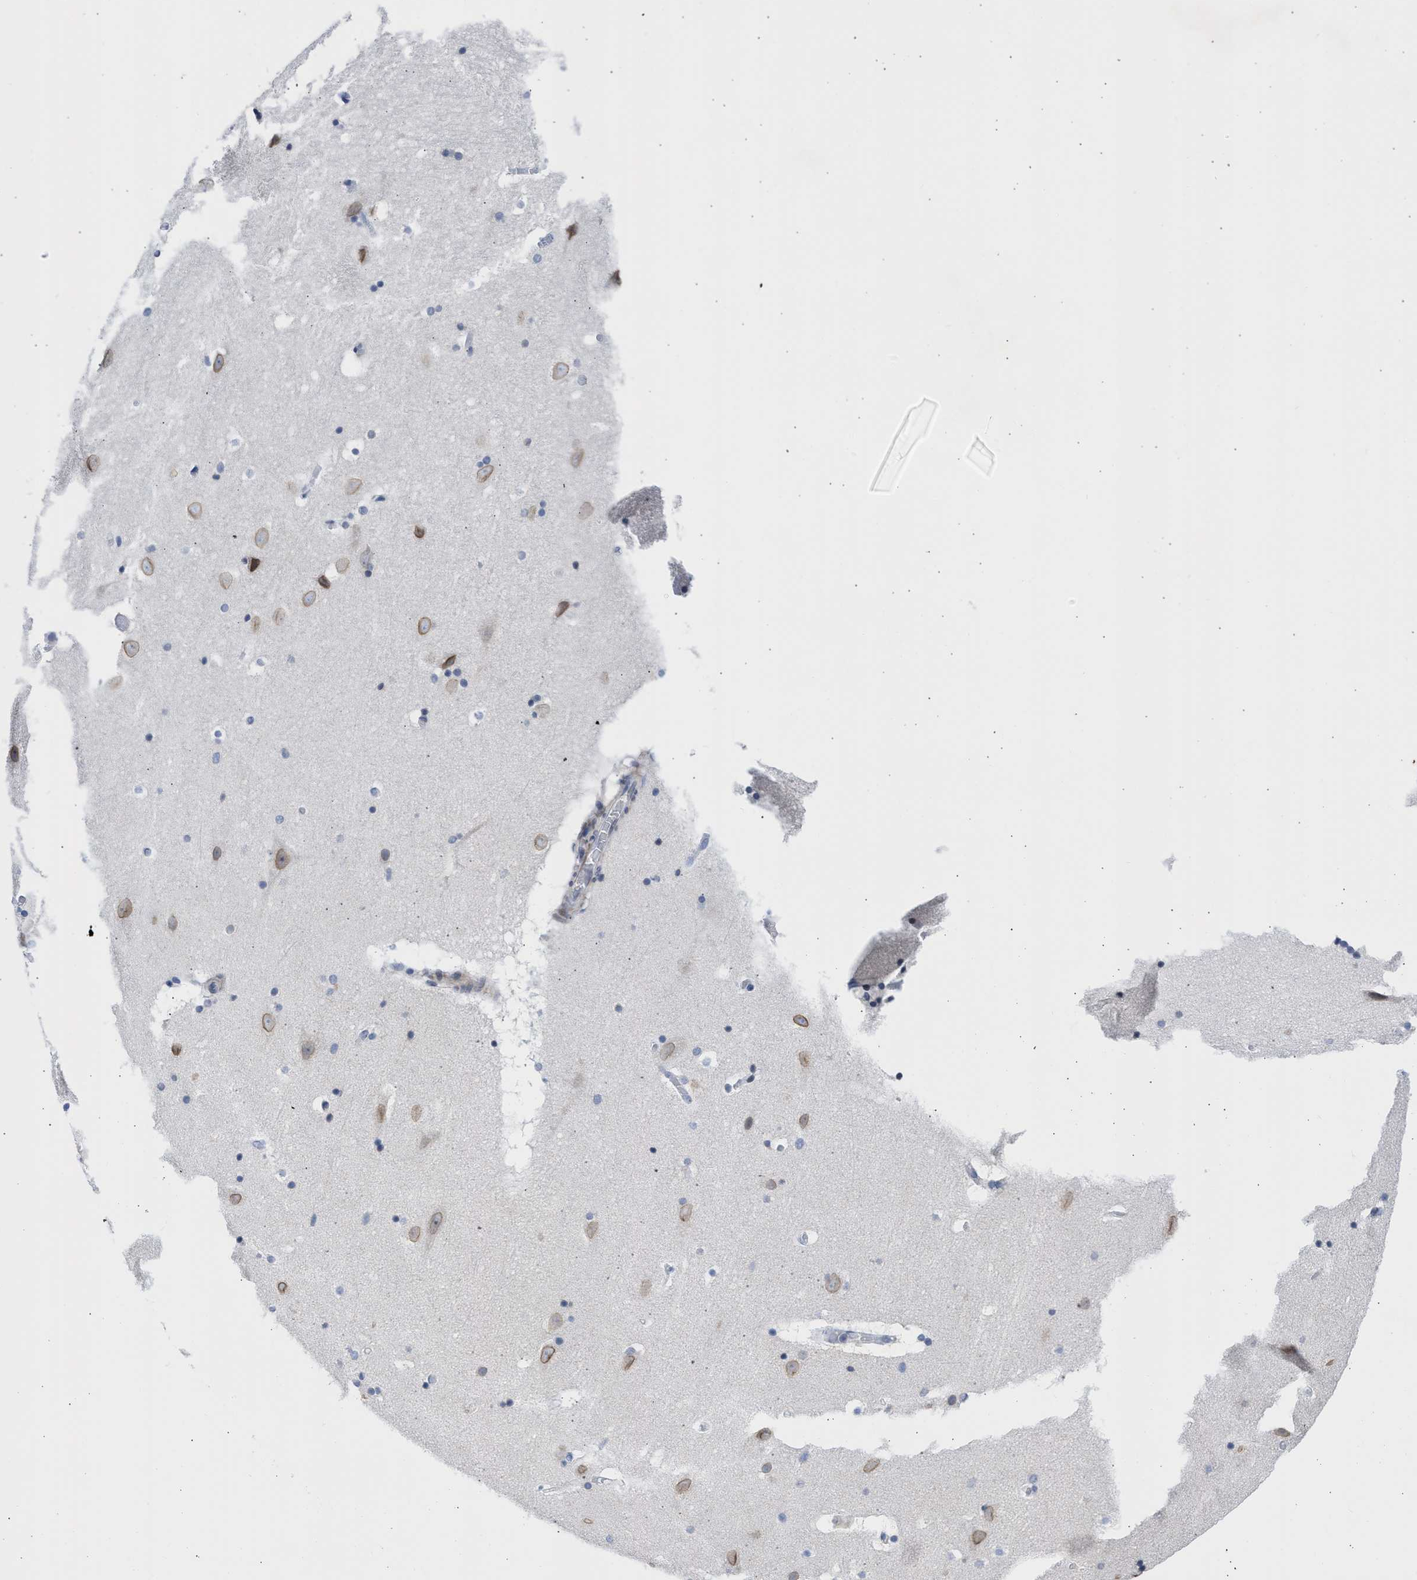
{"staining": {"intensity": "negative", "quantity": "none", "location": "none"}, "tissue": "hippocampus", "cell_type": "Glial cells", "image_type": "normal", "snomed": [{"axis": "morphology", "description": "Normal tissue, NOS"}, {"axis": "topography", "description": "Hippocampus"}], "caption": "IHC micrograph of unremarkable human hippocampus stained for a protein (brown), which demonstrates no positivity in glial cells.", "gene": "NUP35", "patient": {"sex": "male", "age": 45}}